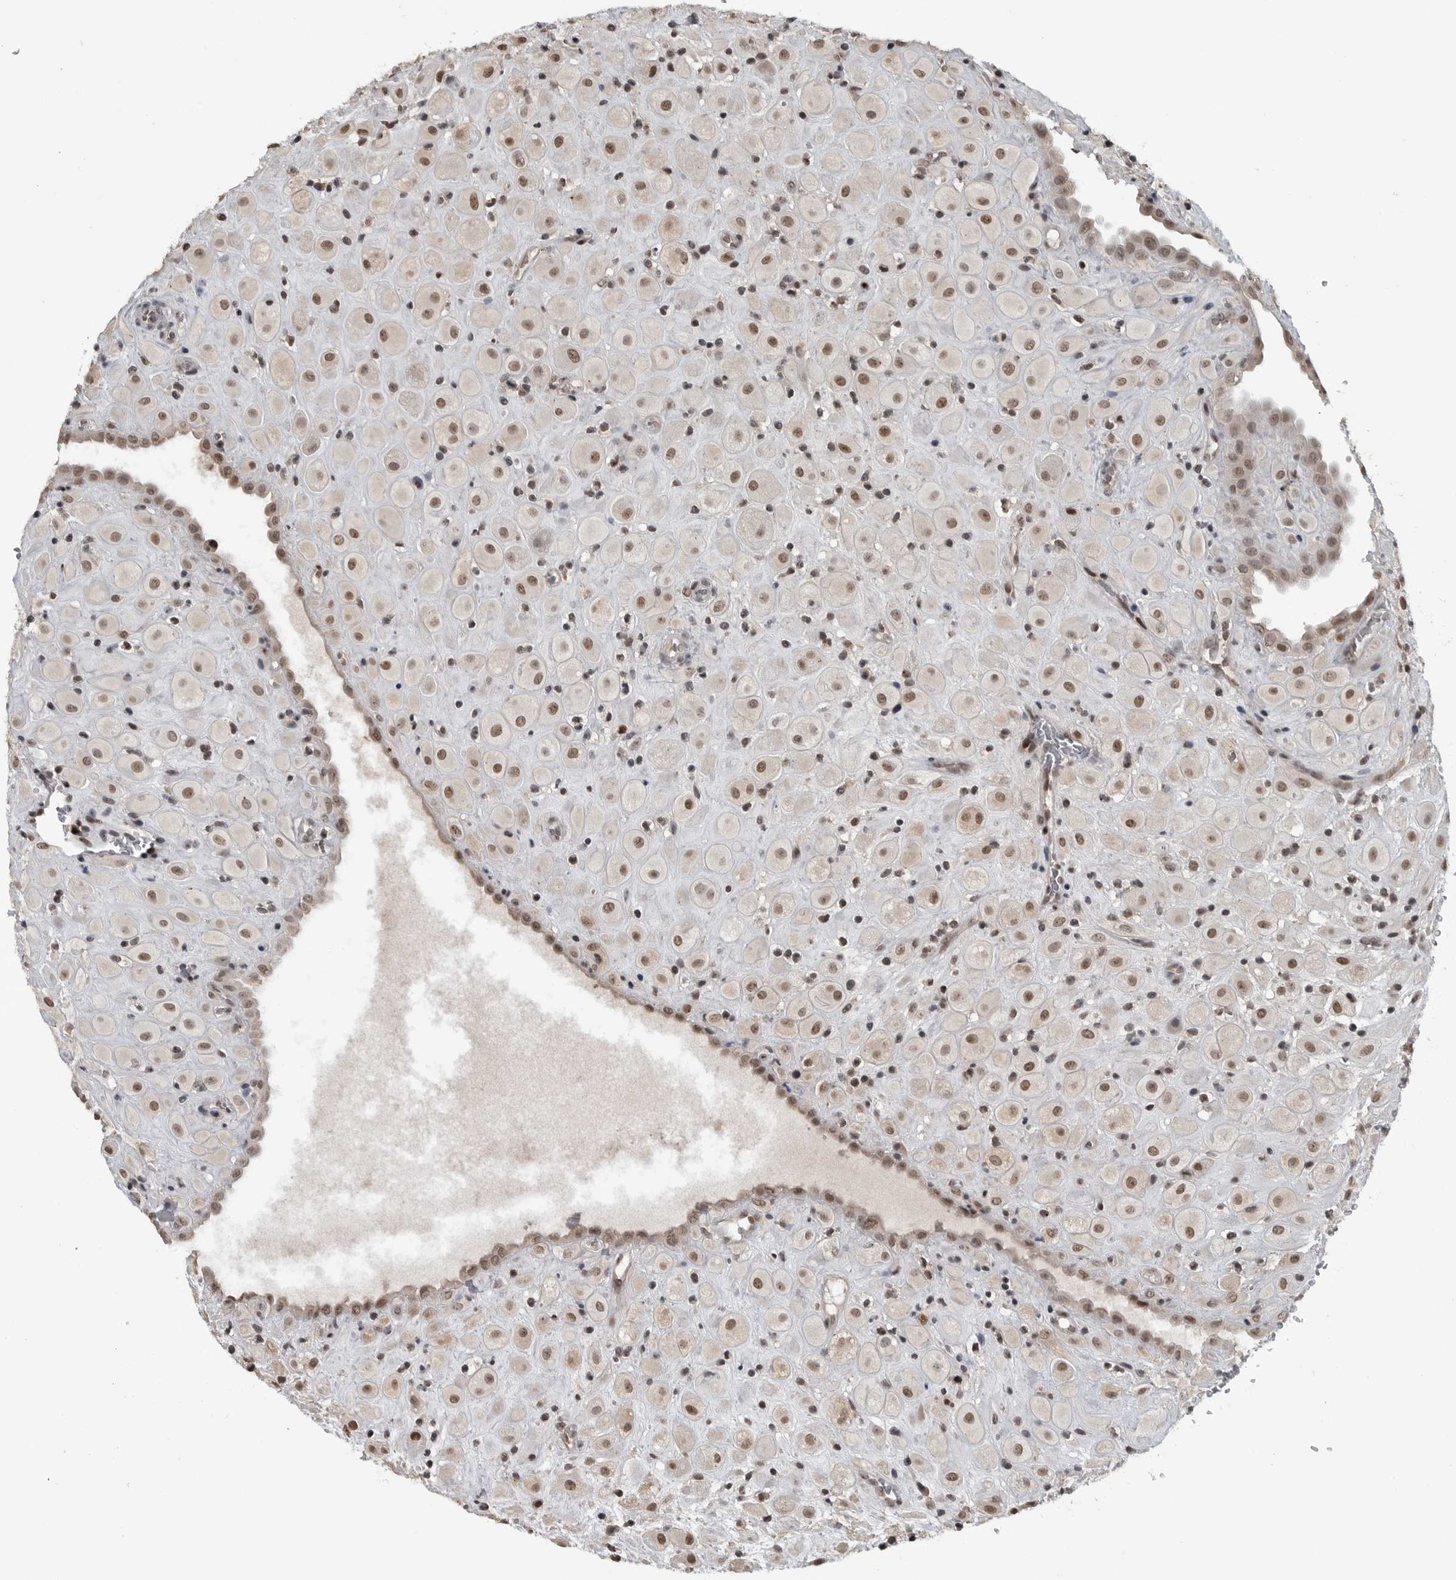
{"staining": {"intensity": "moderate", "quantity": ">75%", "location": "cytoplasmic/membranous,nuclear"}, "tissue": "placenta", "cell_type": "Decidual cells", "image_type": "normal", "snomed": [{"axis": "morphology", "description": "Normal tissue, NOS"}, {"axis": "topography", "description": "Placenta"}], "caption": "Benign placenta demonstrates moderate cytoplasmic/membranous,nuclear positivity in approximately >75% of decidual cells The staining was performed using DAB (3,3'-diaminobenzidine) to visualize the protein expression in brown, while the nuclei were stained in blue with hematoxylin (Magnification: 20x)..", "gene": "C8orf58", "patient": {"sex": "female", "age": 35}}